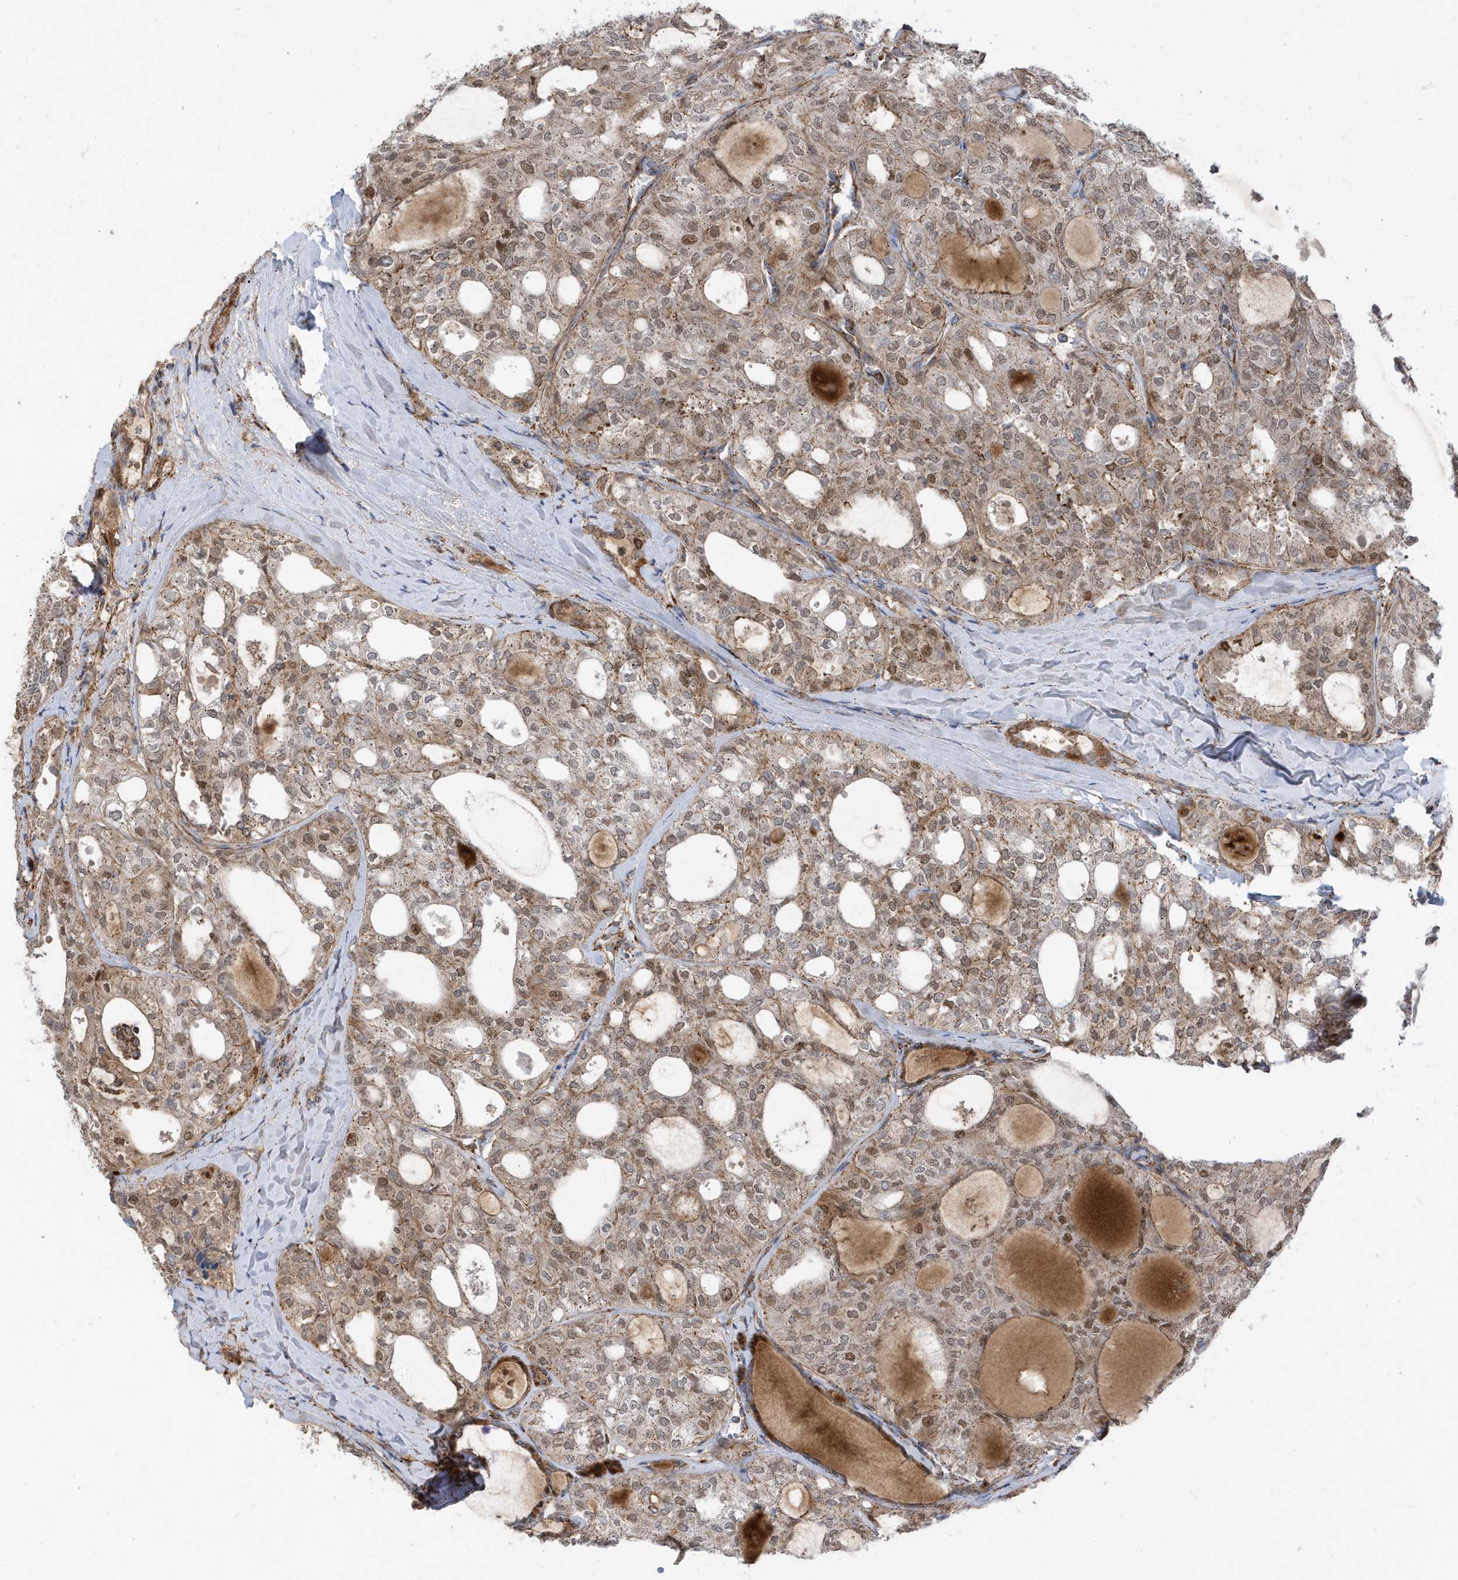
{"staining": {"intensity": "moderate", "quantity": ">75%", "location": "cytoplasmic/membranous,nuclear"}, "tissue": "thyroid cancer", "cell_type": "Tumor cells", "image_type": "cancer", "snomed": [{"axis": "morphology", "description": "Follicular adenoma carcinoma, NOS"}, {"axis": "topography", "description": "Thyroid gland"}], "caption": "Brown immunohistochemical staining in thyroid follicular adenoma carcinoma shows moderate cytoplasmic/membranous and nuclear expression in about >75% of tumor cells.", "gene": "HRH4", "patient": {"sex": "male", "age": 75}}